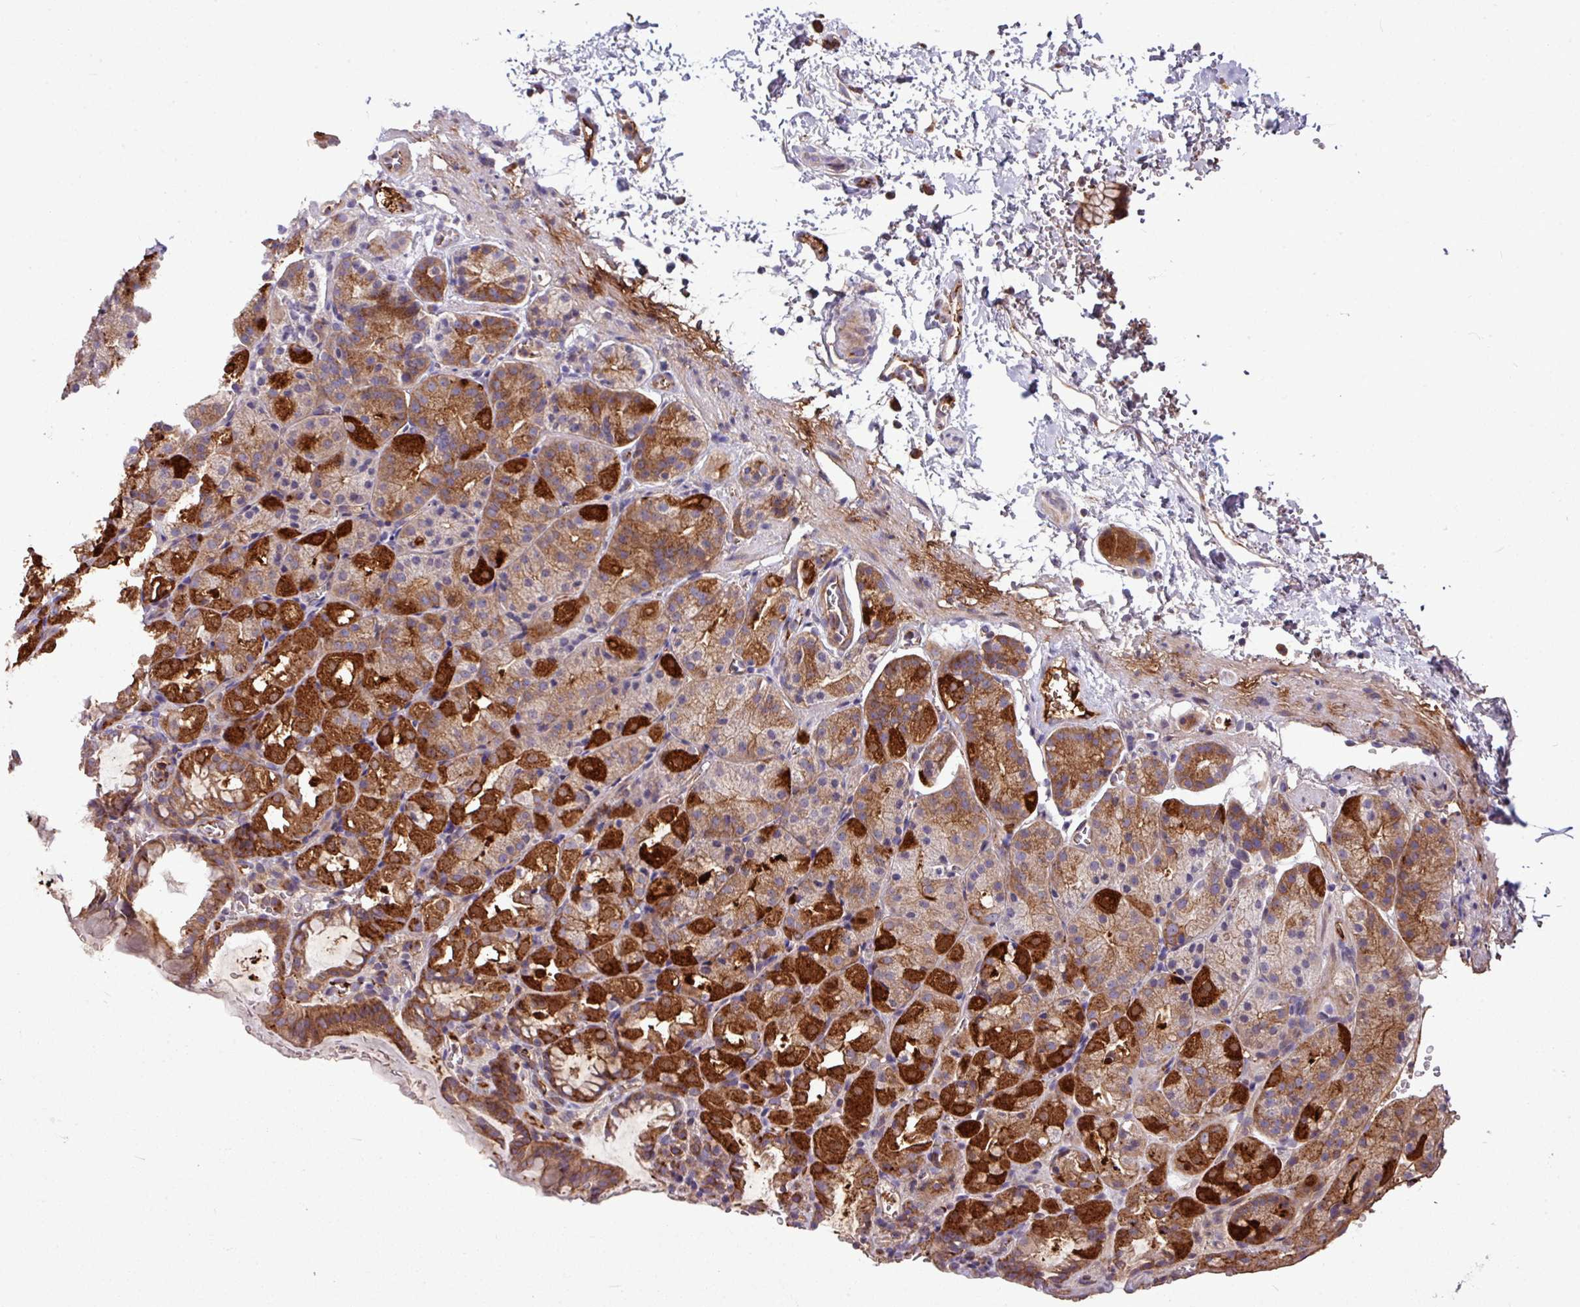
{"staining": {"intensity": "strong", "quantity": "25%-75%", "location": "cytoplasmic/membranous"}, "tissue": "stomach", "cell_type": "Glandular cells", "image_type": "normal", "snomed": [{"axis": "morphology", "description": "Normal tissue, NOS"}, {"axis": "topography", "description": "Stomach, upper"}], "caption": "Protein staining of benign stomach shows strong cytoplasmic/membranous positivity in about 25%-75% of glandular cells.", "gene": "LSM12", "patient": {"sex": "female", "age": 81}}